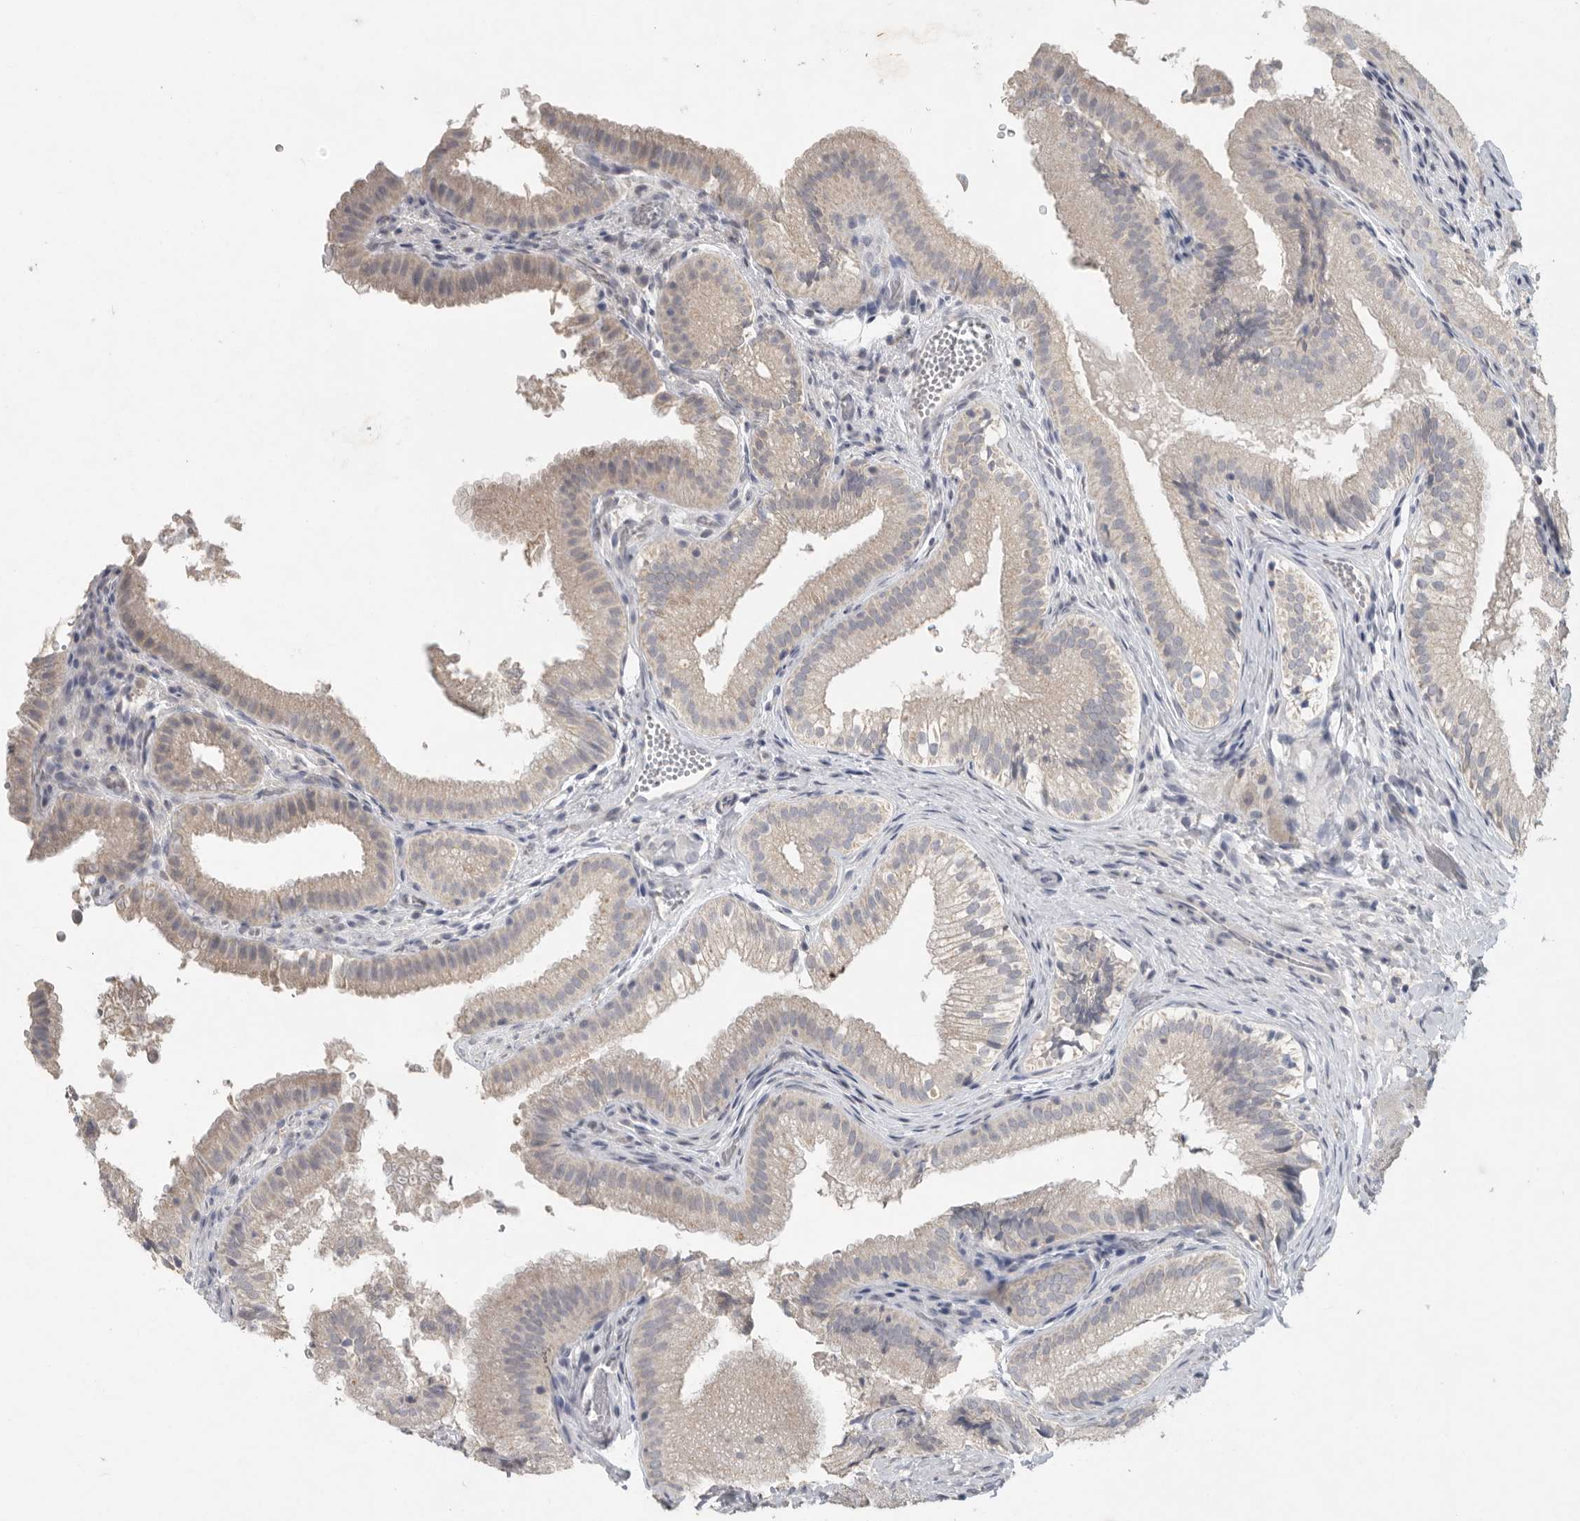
{"staining": {"intensity": "weak", "quantity": ">75%", "location": "cytoplasmic/membranous"}, "tissue": "gallbladder", "cell_type": "Glandular cells", "image_type": "normal", "snomed": [{"axis": "morphology", "description": "Normal tissue, NOS"}, {"axis": "topography", "description": "Gallbladder"}], "caption": "Glandular cells exhibit weak cytoplasmic/membranous staining in approximately >75% of cells in unremarkable gallbladder.", "gene": "REG4", "patient": {"sex": "female", "age": 30}}